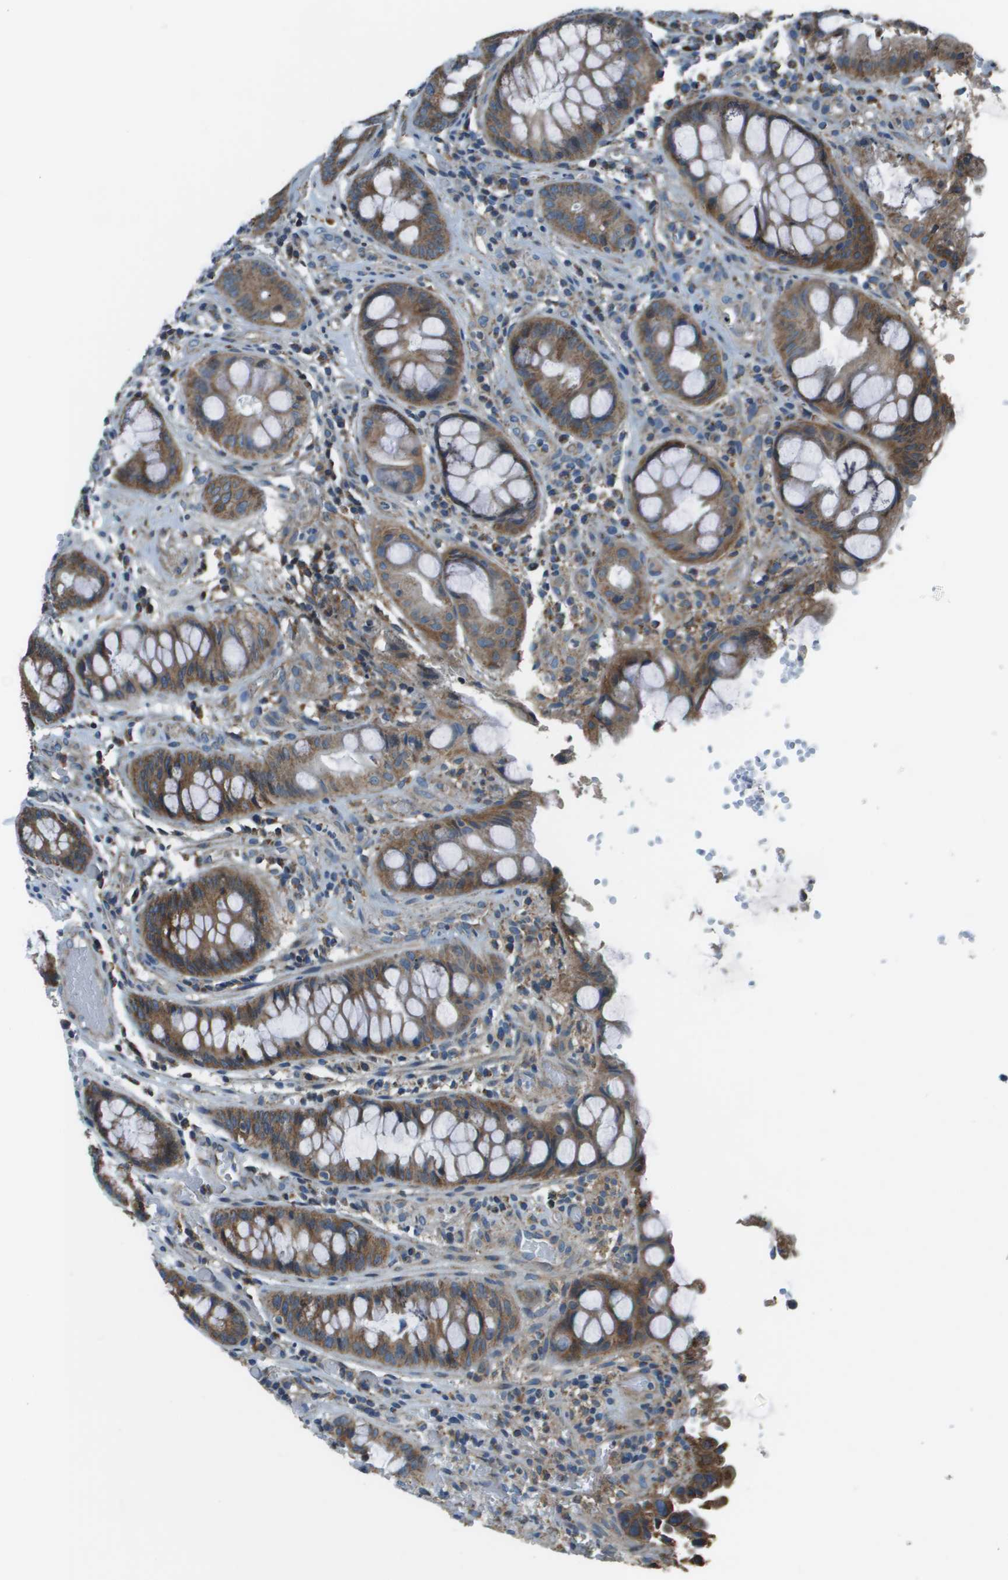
{"staining": {"intensity": "moderate", "quantity": ">75%", "location": "cytoplasmic/membranous"}, "tissue": "colorectal cancer", "cell_type": "Tumor cells", "image_type": "cancer", "snomed": [{"axis": "morphology", "description": "Adenocarcinoma, NOS"}, {"axis": "topography", "description": "Colon"}], "caption": "Immunohistochemical staining of adenocarcinoma (colorectal) shows medium levels of moderate cytoplasmic/membranous expression in about >75% of tumor cells.", "gene": "TMEM51", "patient": {"sex": "female", "age": 57}}